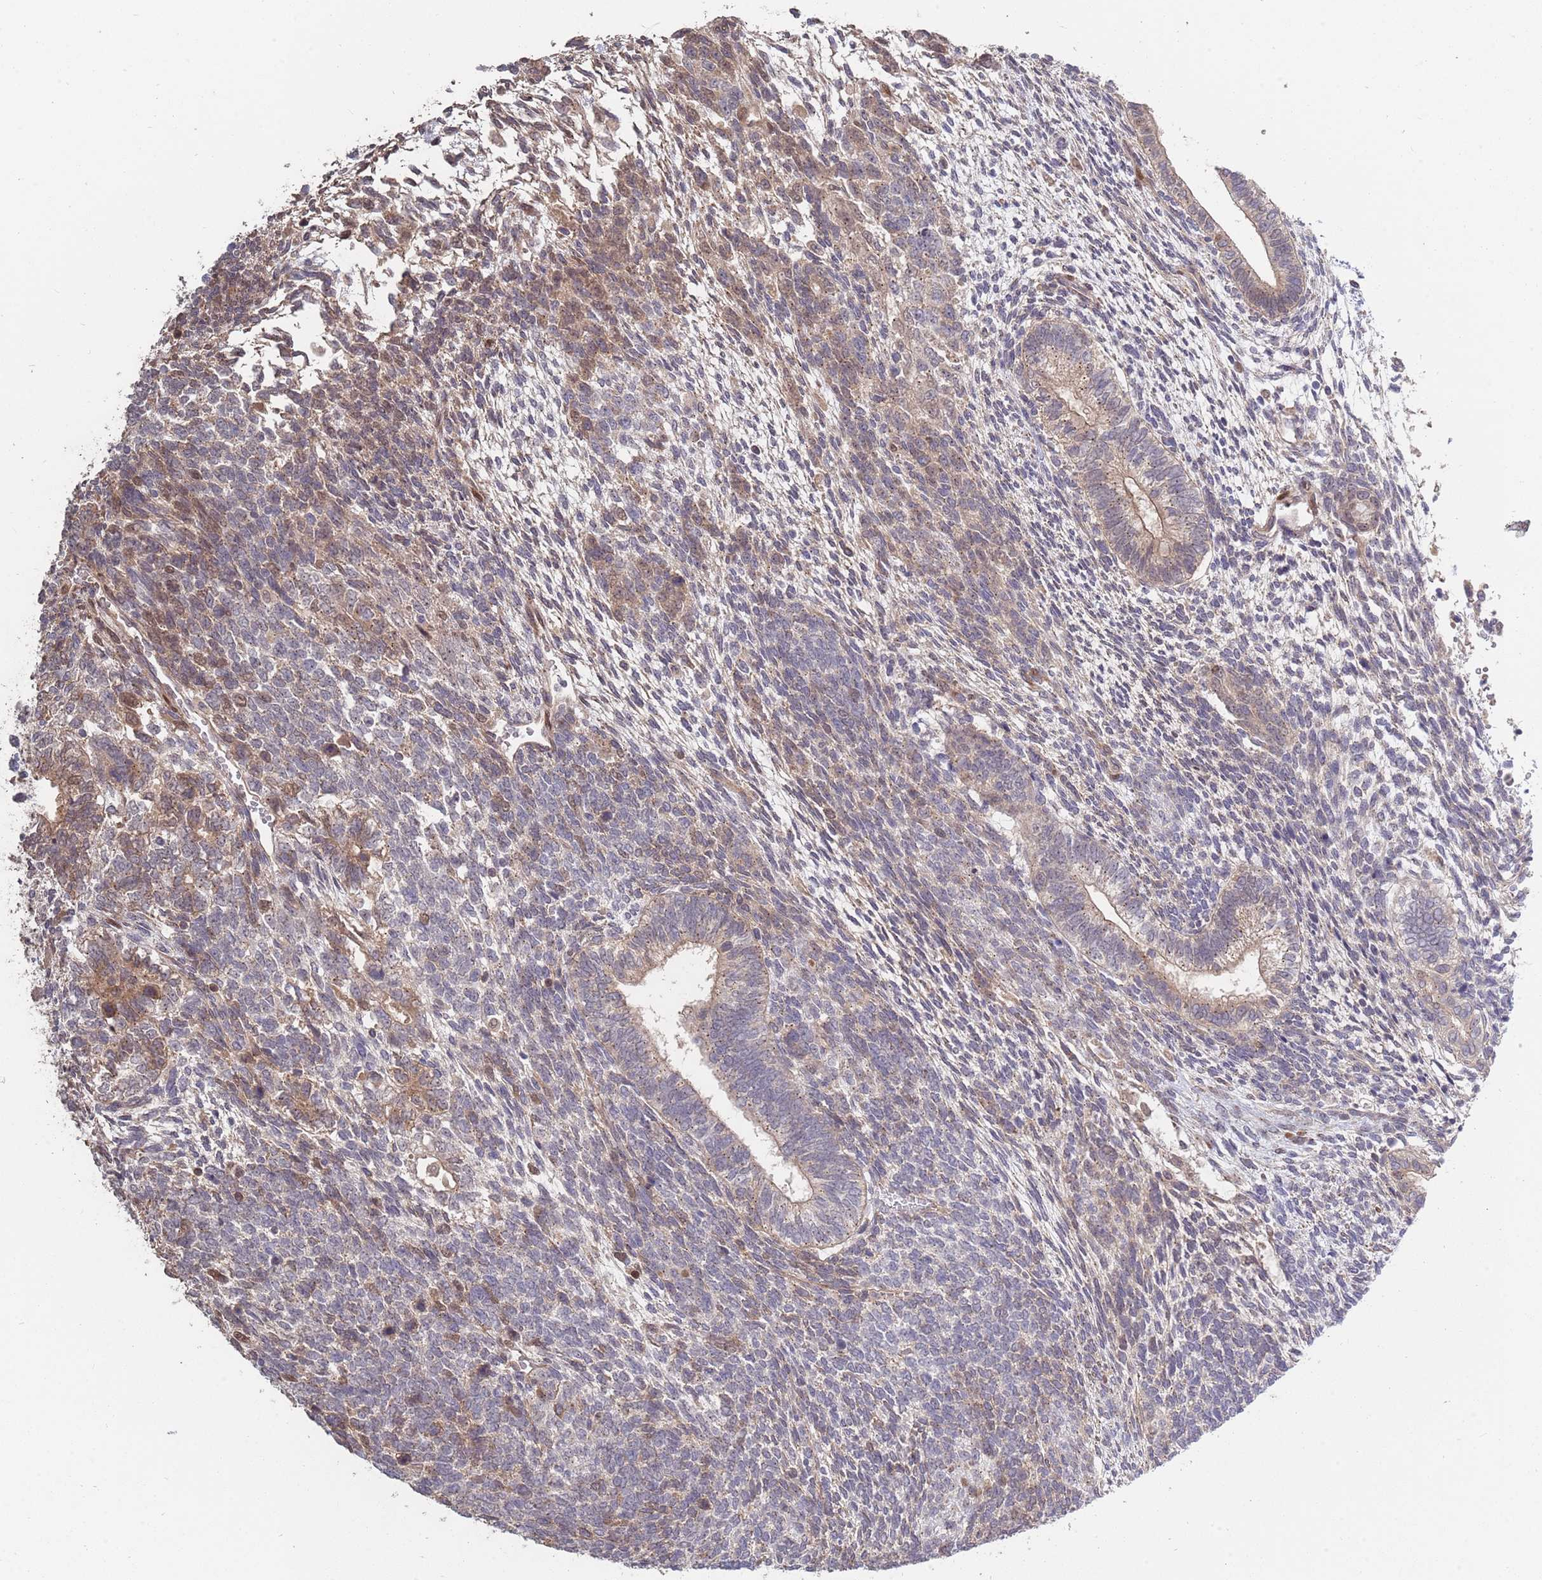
{"staining": {"intensity": "weak", "quantity": "25%-75%", "location": "cytoplasmic/membranous,nuclear"}, "tissue": "testis cancer", "cell_type": "Tumor cells", "image_type": "cancer", "snomed": [{"axis": "morphology", "description": "Carcinoma, Embryonal, NOS"}, {"axis": "topography", "description": "Testis"}], "caption": "DAB immunohistochemical staining of human testis cancer displays weak cytoplasmic/membranous and nuclear protein expression in about 25%-75% of tumor cells.", "gene": "SYNDIG1L", "patient": {"sex": "male", "age": 23}}